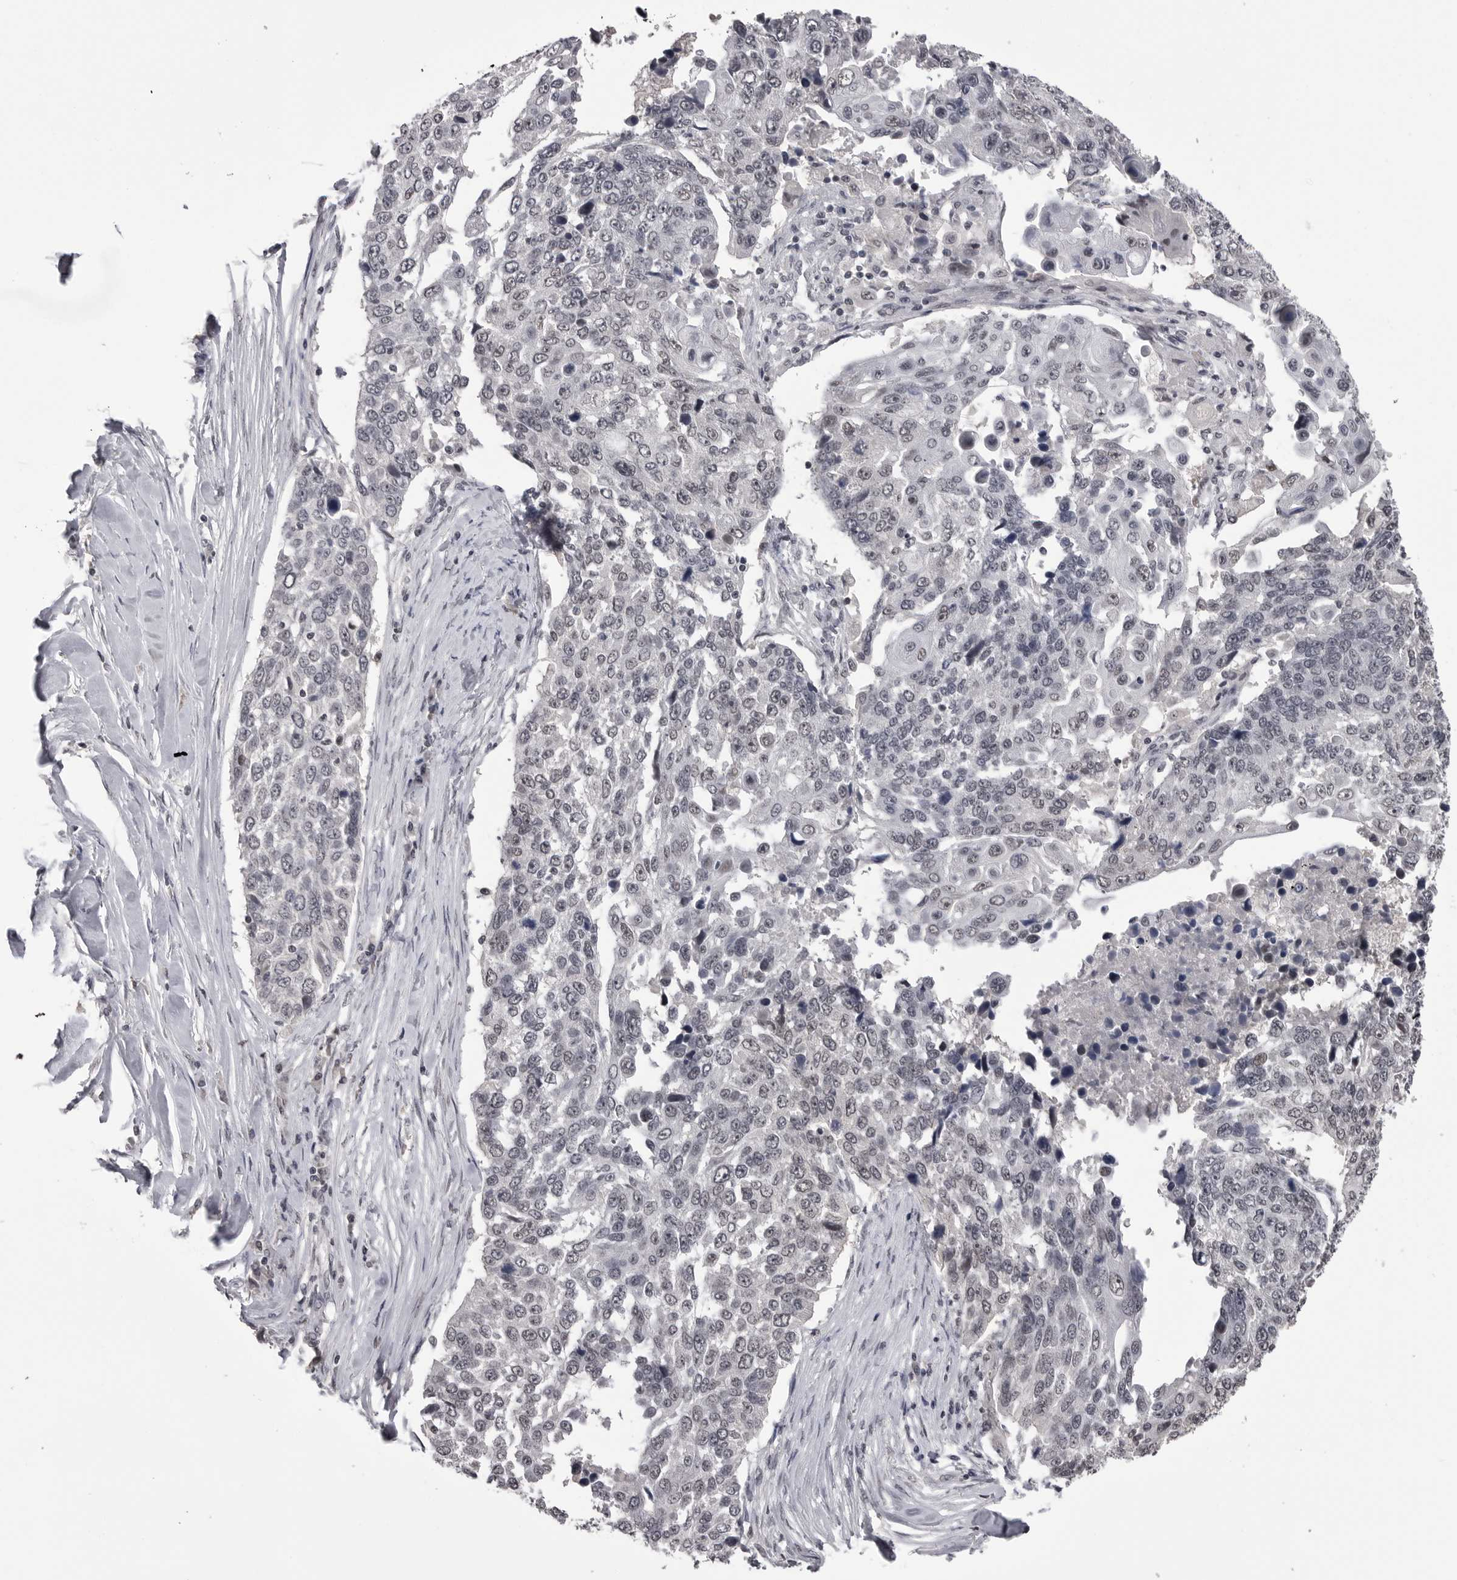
{"staining": {"intensity": "weak", "quantity": "<25%", "location": "nuclear"}, "tissue": "lung cancer", "cell_type": "Tumor cells", "image_type": "cancer", "snomed": [{"axis": "morphology", "description": "Squamous cell carcinoma, NOS"}, {"axis": "topography", "description": "Lung"}], "caption": "The image shows no staining of tumor cells in lung cancer.", "gene": "DLG2", "patient": {"sex": "male", "age": 66}}